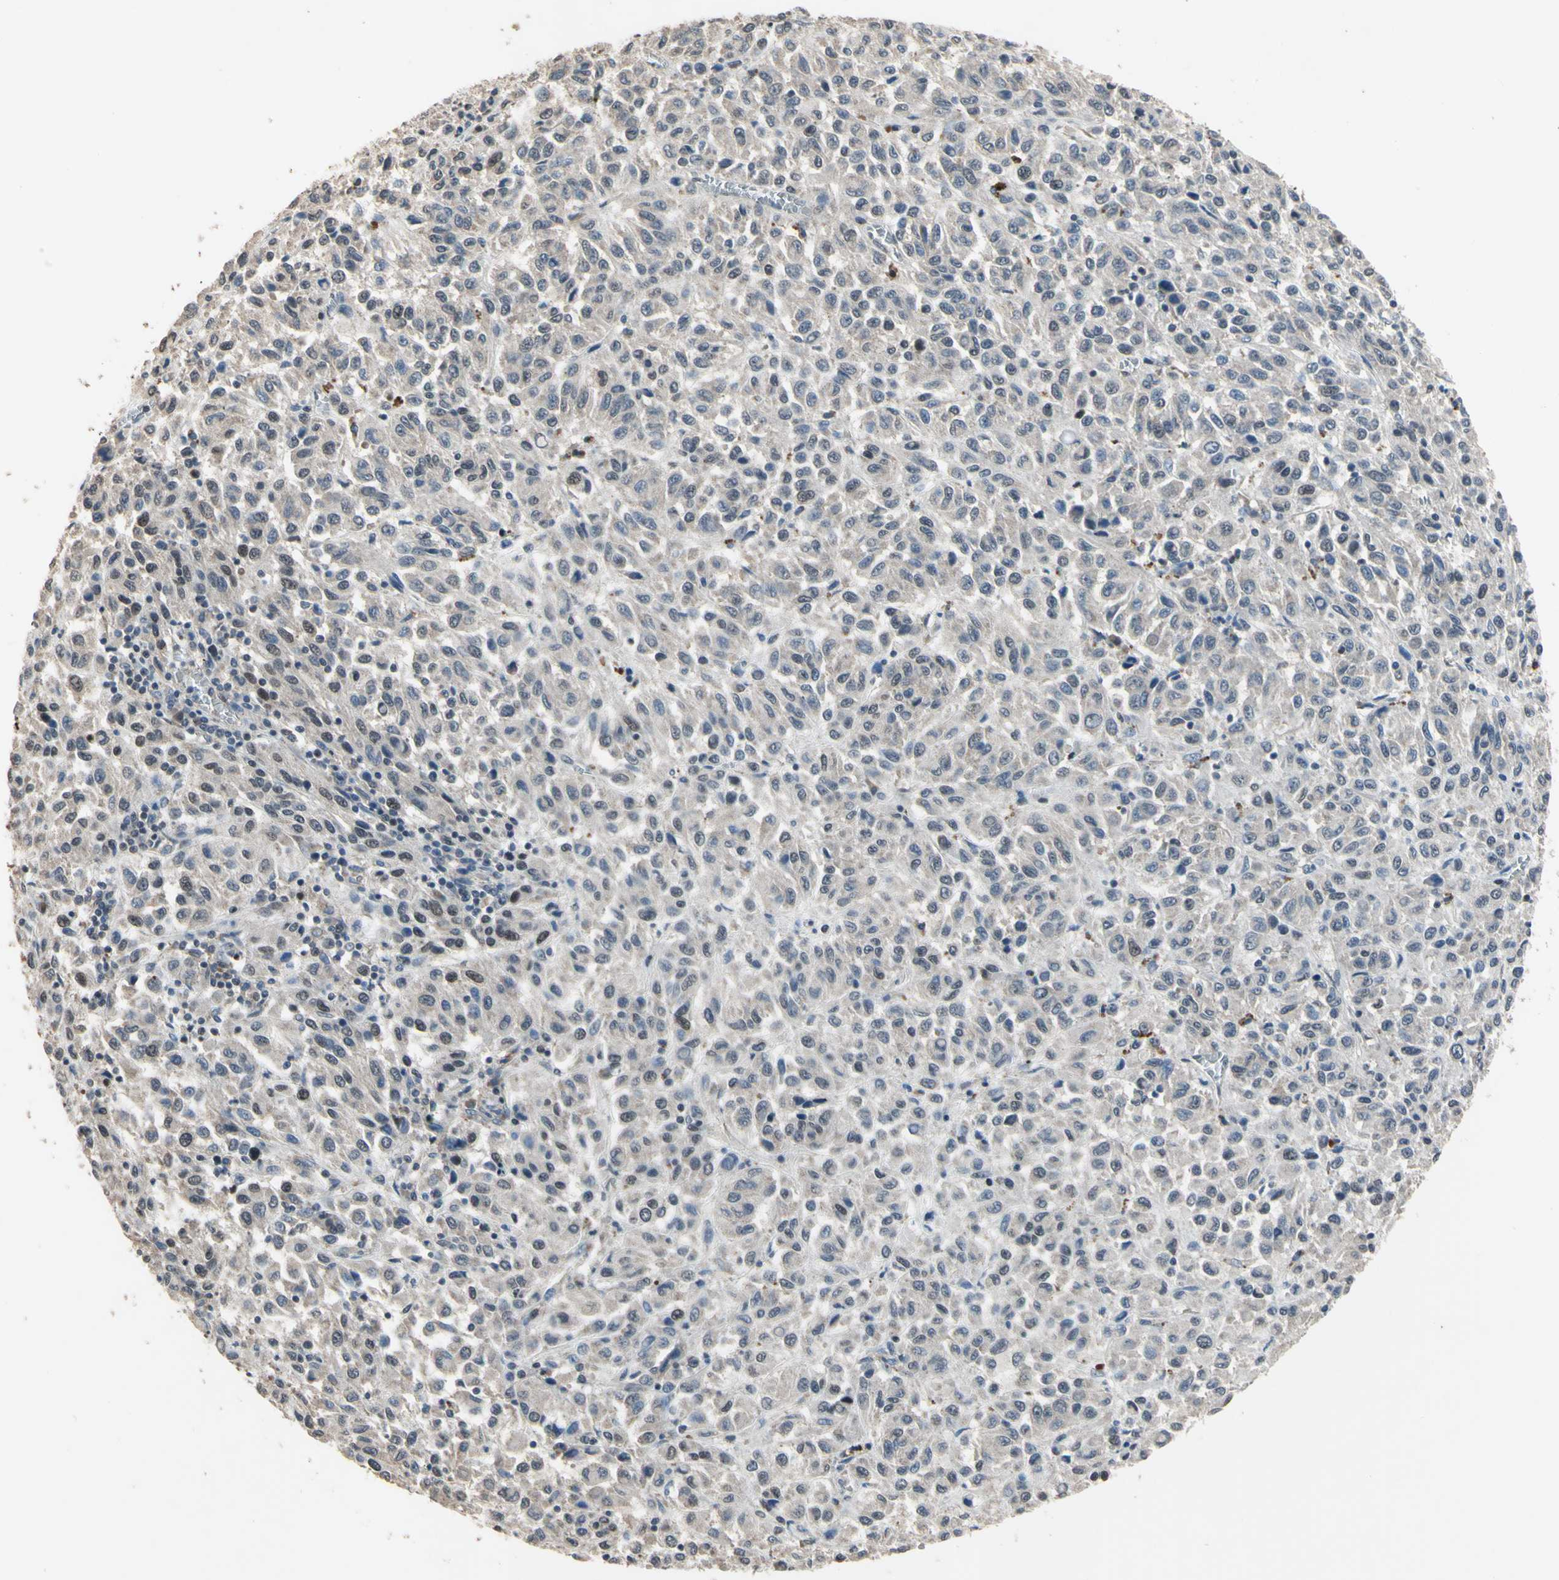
{"staining": {"intensity": "weak", "quantity": "<25%", "location": "nuclear"}, "tissue": "melanoma", "cell_type": "Tumor cells", "image_type": "cancer", "snomed": [{"axis": "morphology", "description": "Malignant melanoma, Metastatic site"}, {"axis": "topography", "description": "Lung"}], "caption": "High power microscopy micrograph of an IHC photomicrograph of malignant melanoma (metastatic site), revealing no significant positivity in tumor cells. The staining was performed using DAB to visualize the protein expression in brown, while the nuclei were stained in blue with hematoxylin (Magnification: 20x).", "gene": "ZNF174", "patient": {"sex": "male", "age": 64}}